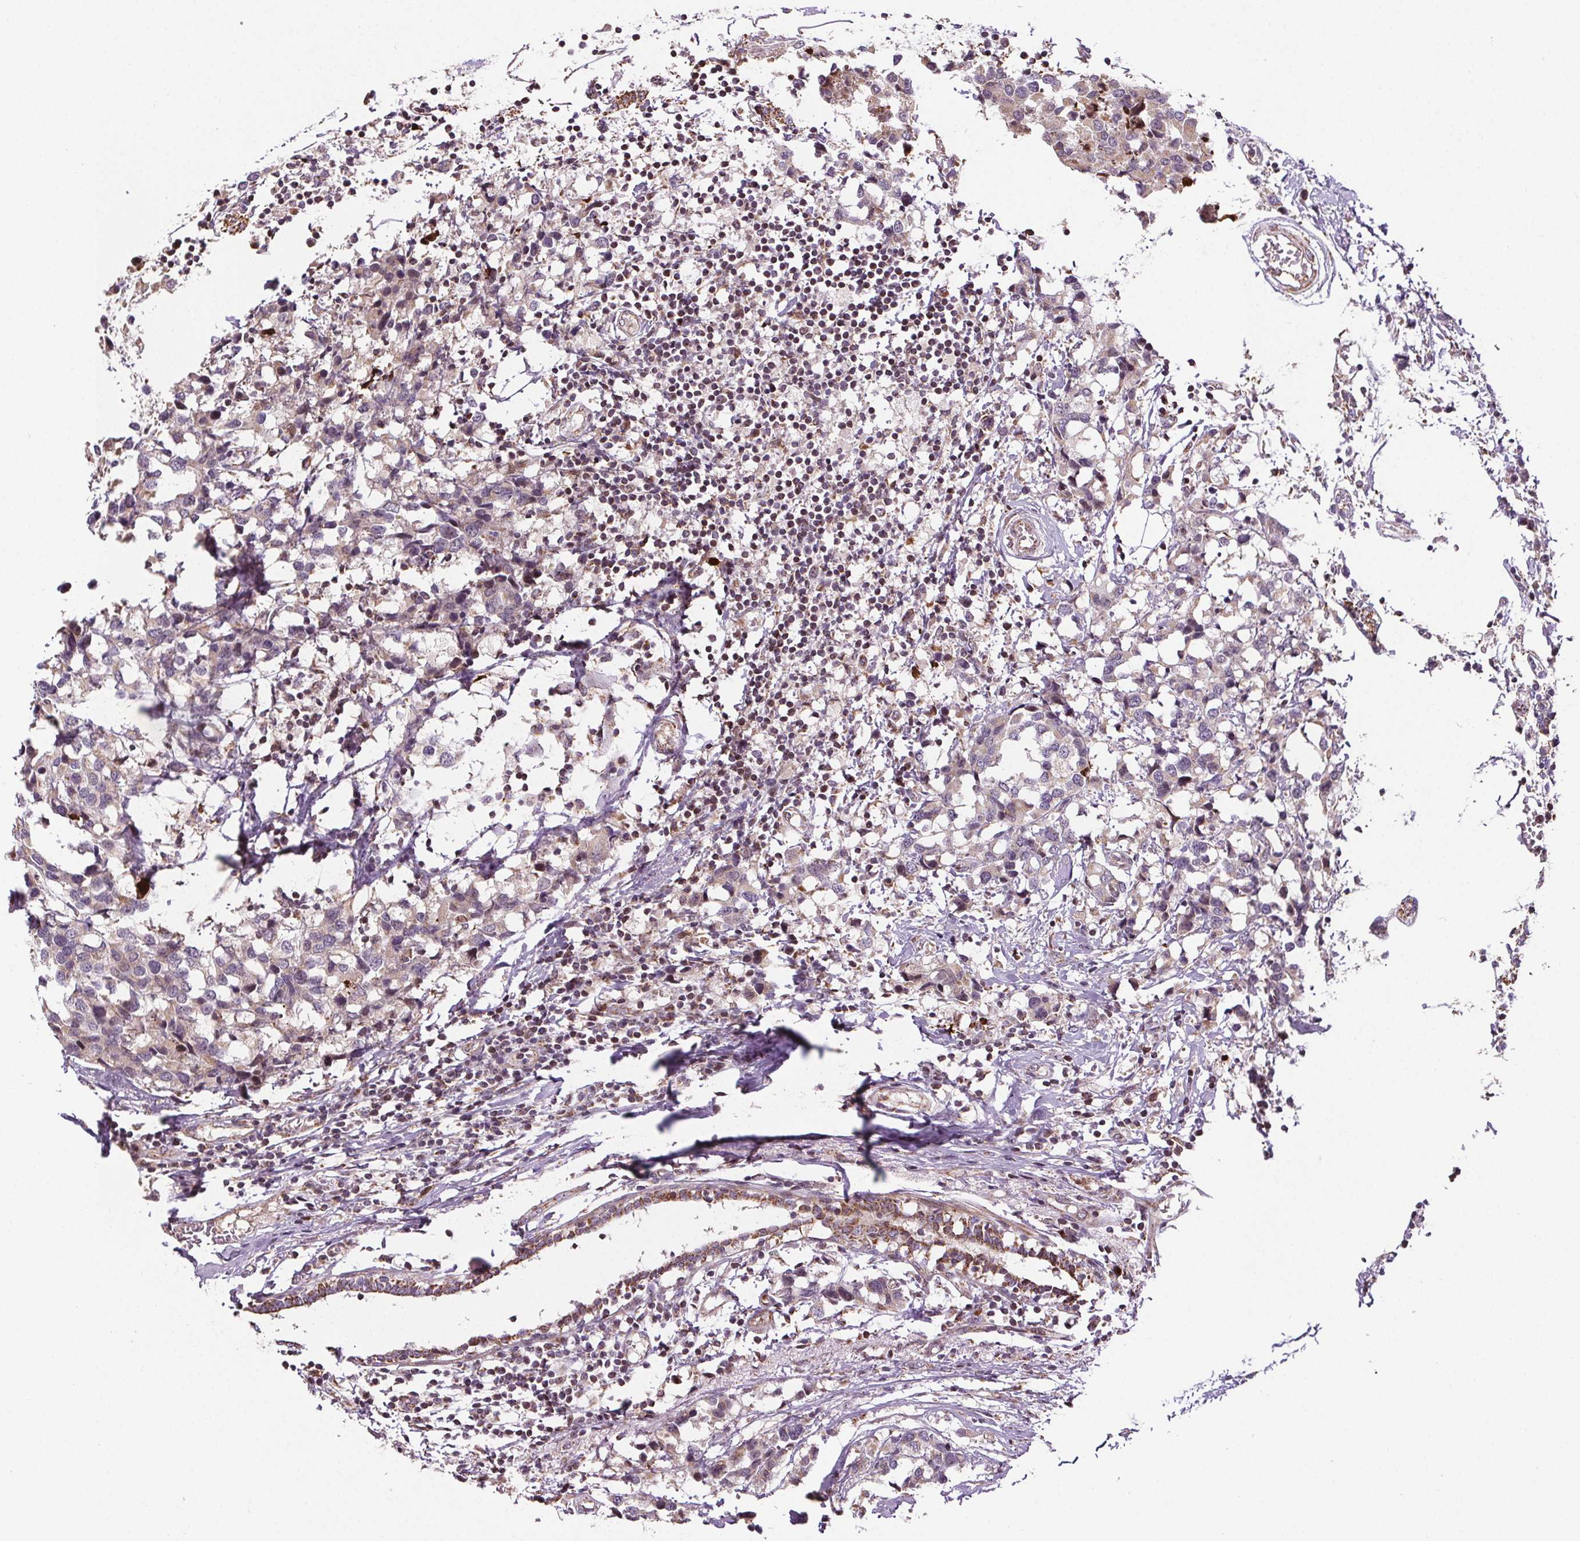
{"staining": {"intensity": "weak", "quantity": ">75%", "location": "cytoplasmic/membranous"}, "tissue": "breast cancer", "cell_type": "Tumor cells", "image_type": "cancer", "snomed": [{"axis": "morphology", "description": "Lobular carcinoma"}, {"axis": "topography", "description": "Breast"}], "caption": "Breast lobular carcinoma stained with DAB IHC displays low levels of weak cytoplasmic/membranous staining in about >75% of tumor cells.", "gene": "SUCLA2", "patient": {"sex": "female", "age": 59}}